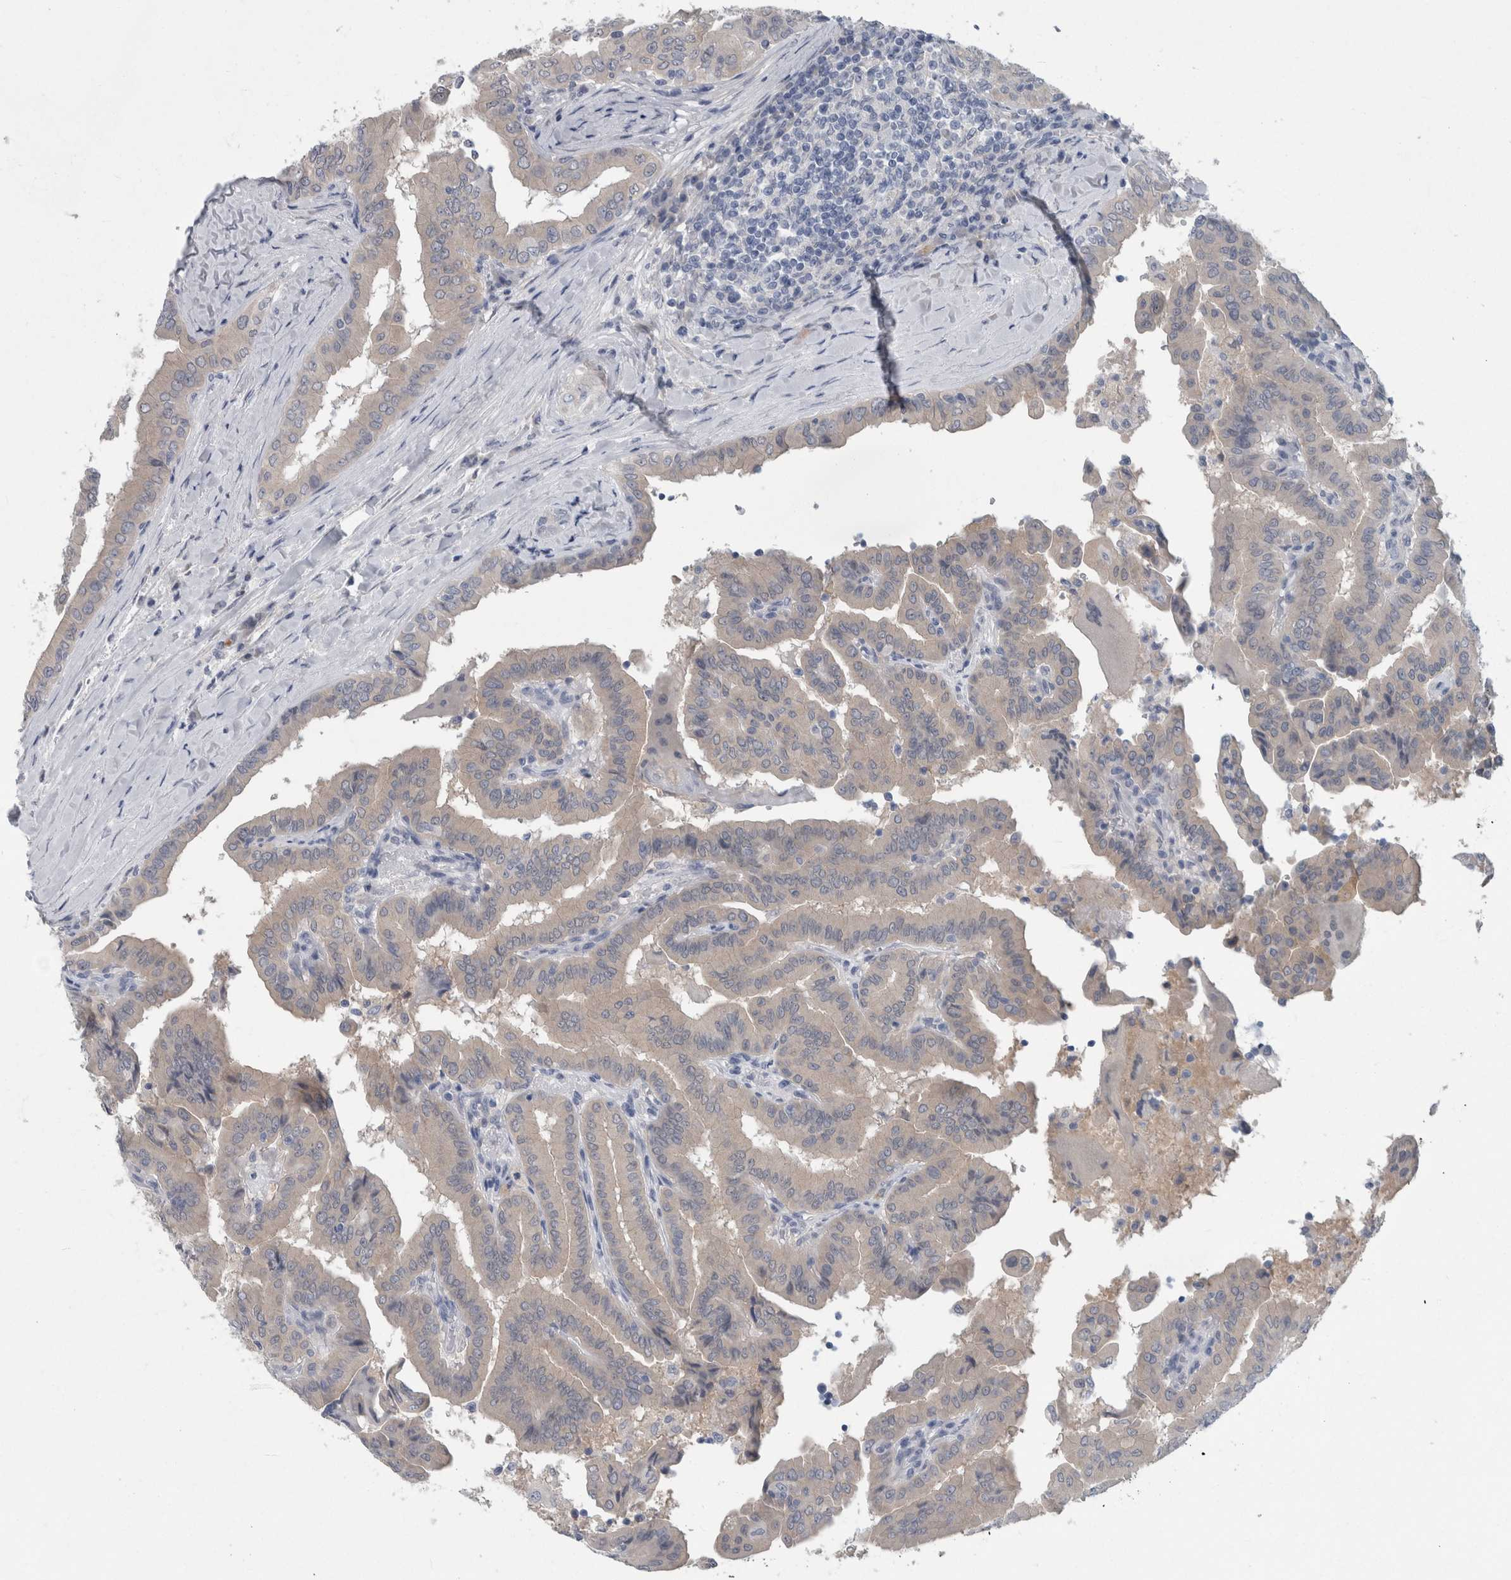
{"staining": {"intensity": "negative", "quantity": "none", "location": "none"}, "tissue": "thyroid cancer", "cell_type": "Tumor cells", "image_type": "cancer", "snomed": [{"axis": "morphology", "description": "Papillary adenocarcinoma, NOS"}, {"axis": "topography", "description": "Thyroid gland"}], "caption": "Tumor cells show no significant protein expression in thyroid papillary adenocarcinoma.", "gene": "FAM83H", "patient": {"sex": "male", "age": 33}}